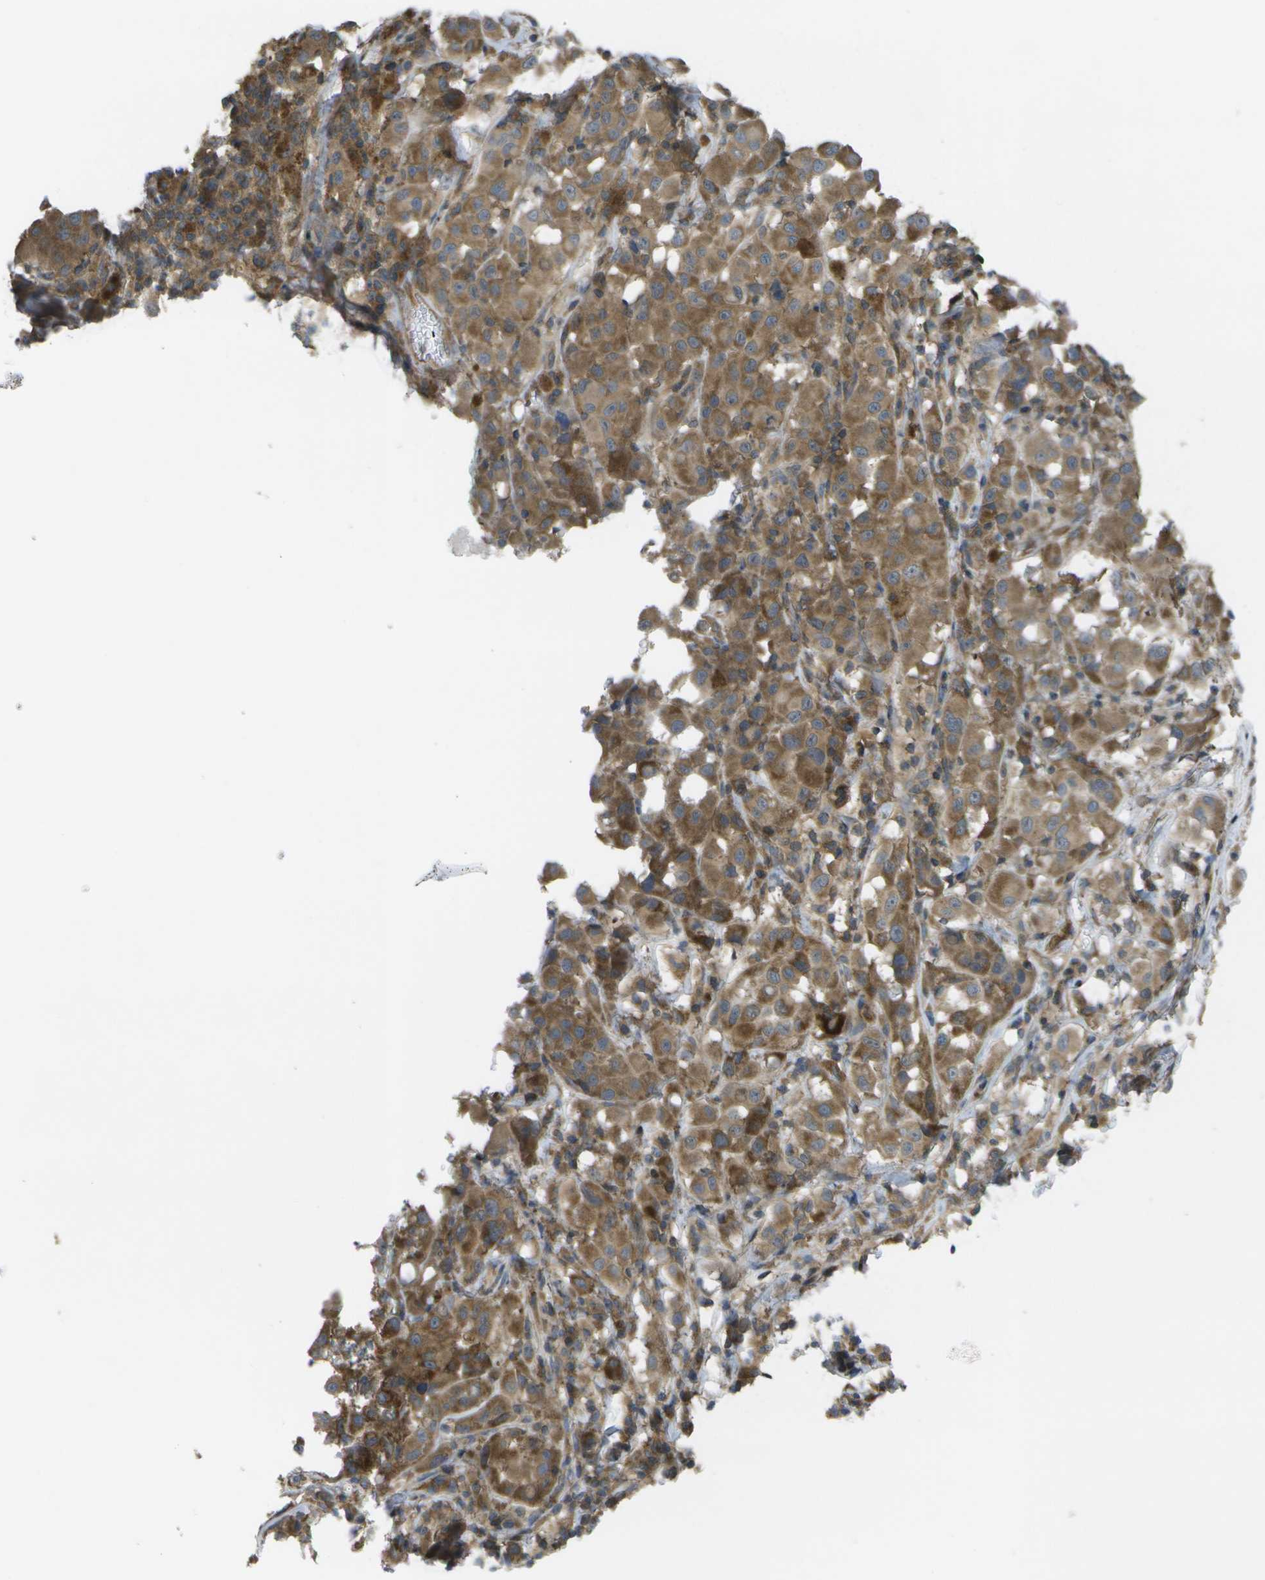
{"staining": {"intensity": "moderate", "quantity": ">75%", "location": "cytoplasmic/membranous"}, "tissue": "melanoma", "cell_type": "Tumor cells", "image_type": "cancer", "snomed": [{"axis": "morphology", "description": "Malignant melanoma, NOS"}, {"axis": "topography", "description": "Skin"}], "caption": "Immunohistochemical staining of human melanoma reveals moderate cytoplasmic/membranous protein positivity in about >75% of tumor cells.", "gene": "DPM3", "patient": {"sex": "male", "age": 84}}